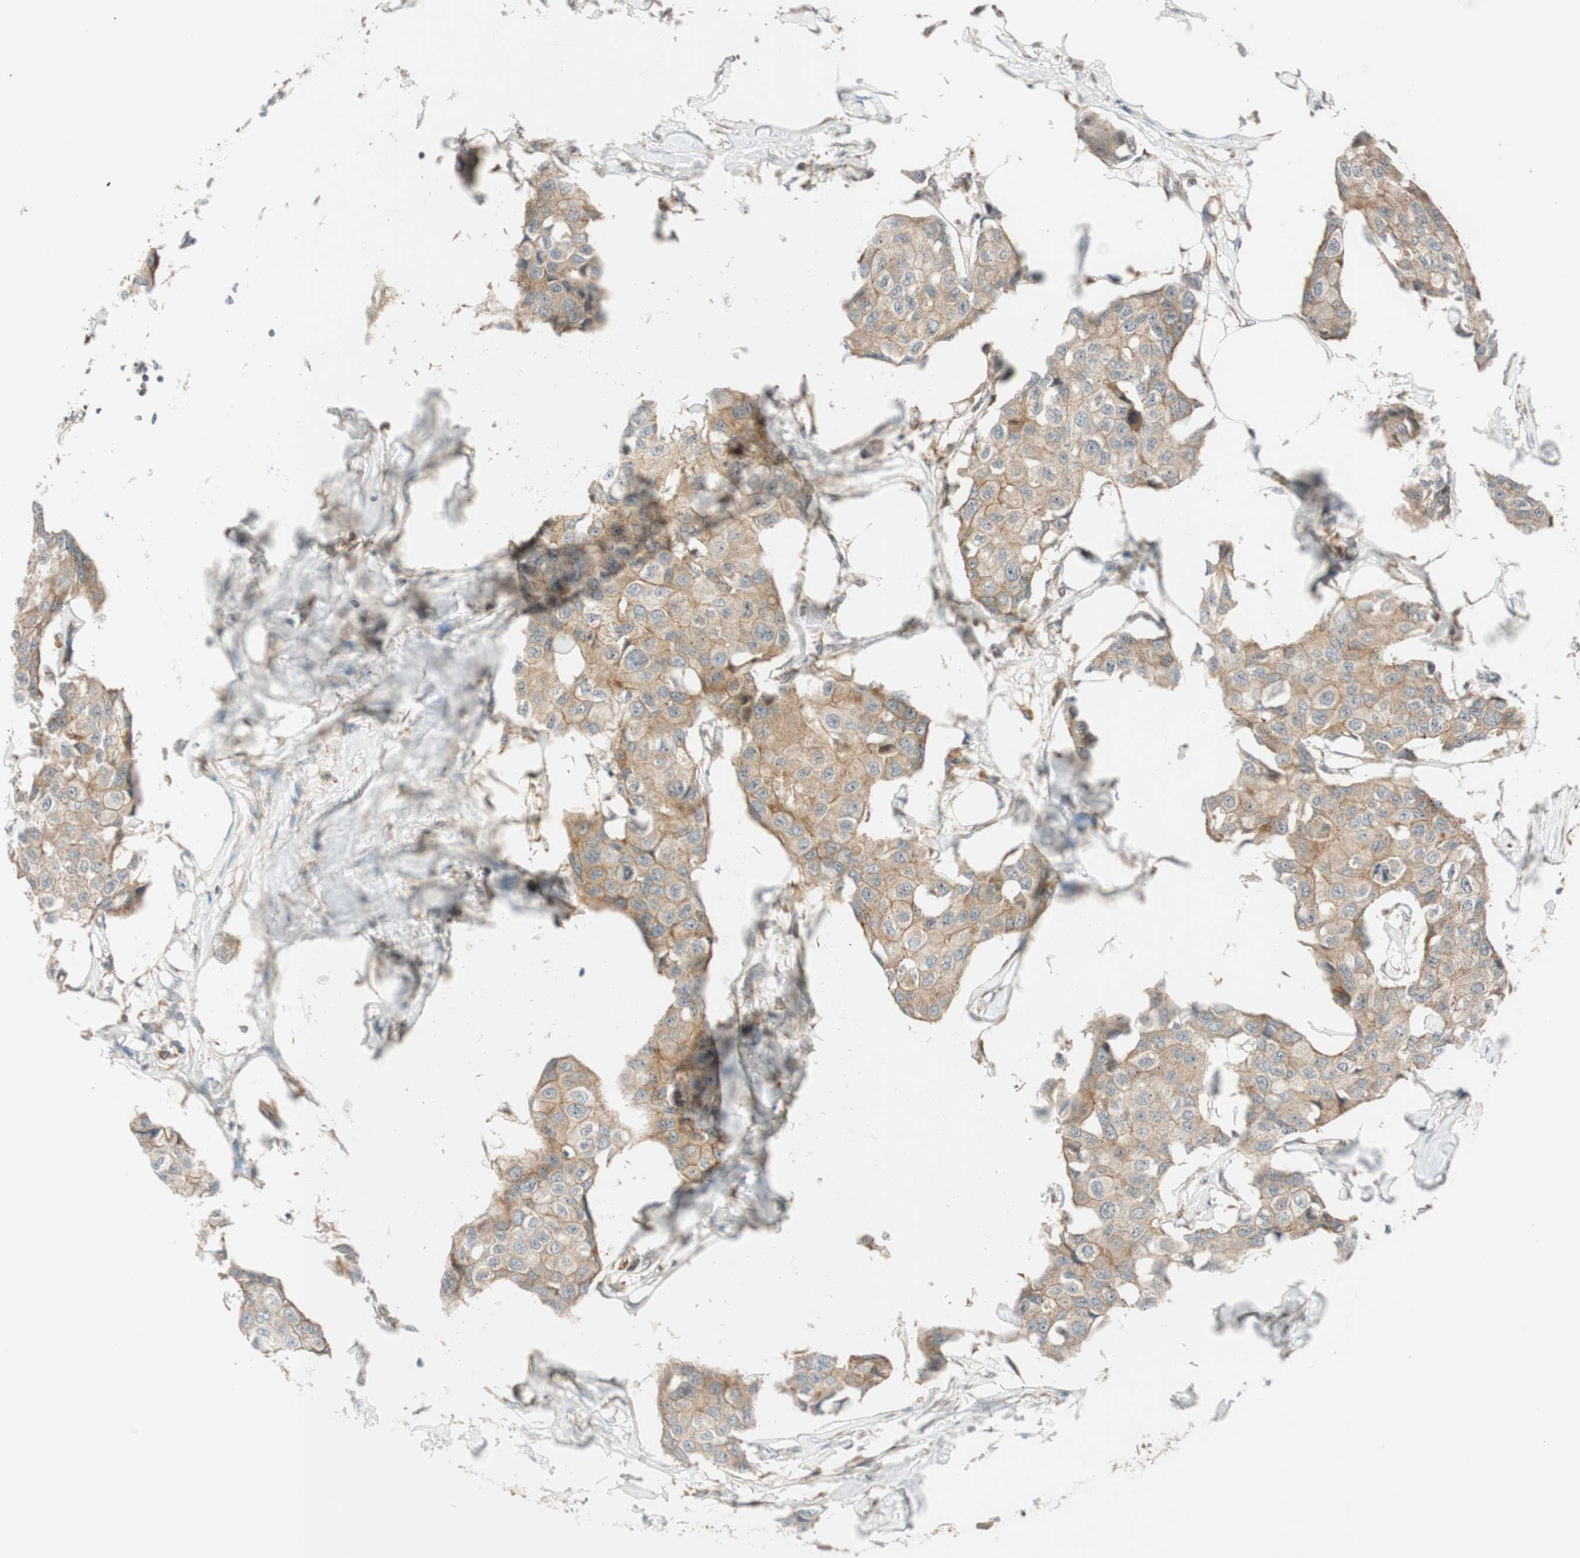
{"staining": {"intensity": "weak", "quantity": ">75%", "location": "cytoplasmic/membranous"}, "tissue": "breast cancer", "cell_type": "Tumor cells", "image_type": "cancer", "snomed": [{"axis": "morphology", "description": "Duct carcinoma"}, {"axis": "topography", "description": "Breast"}], "caption": "A brown stain shows weak cytoplasmic/membranous staining of a protein in breast cancer tumor cells.", "gene": "ABI1", "patient": {"sex": "female", "age": 80}}